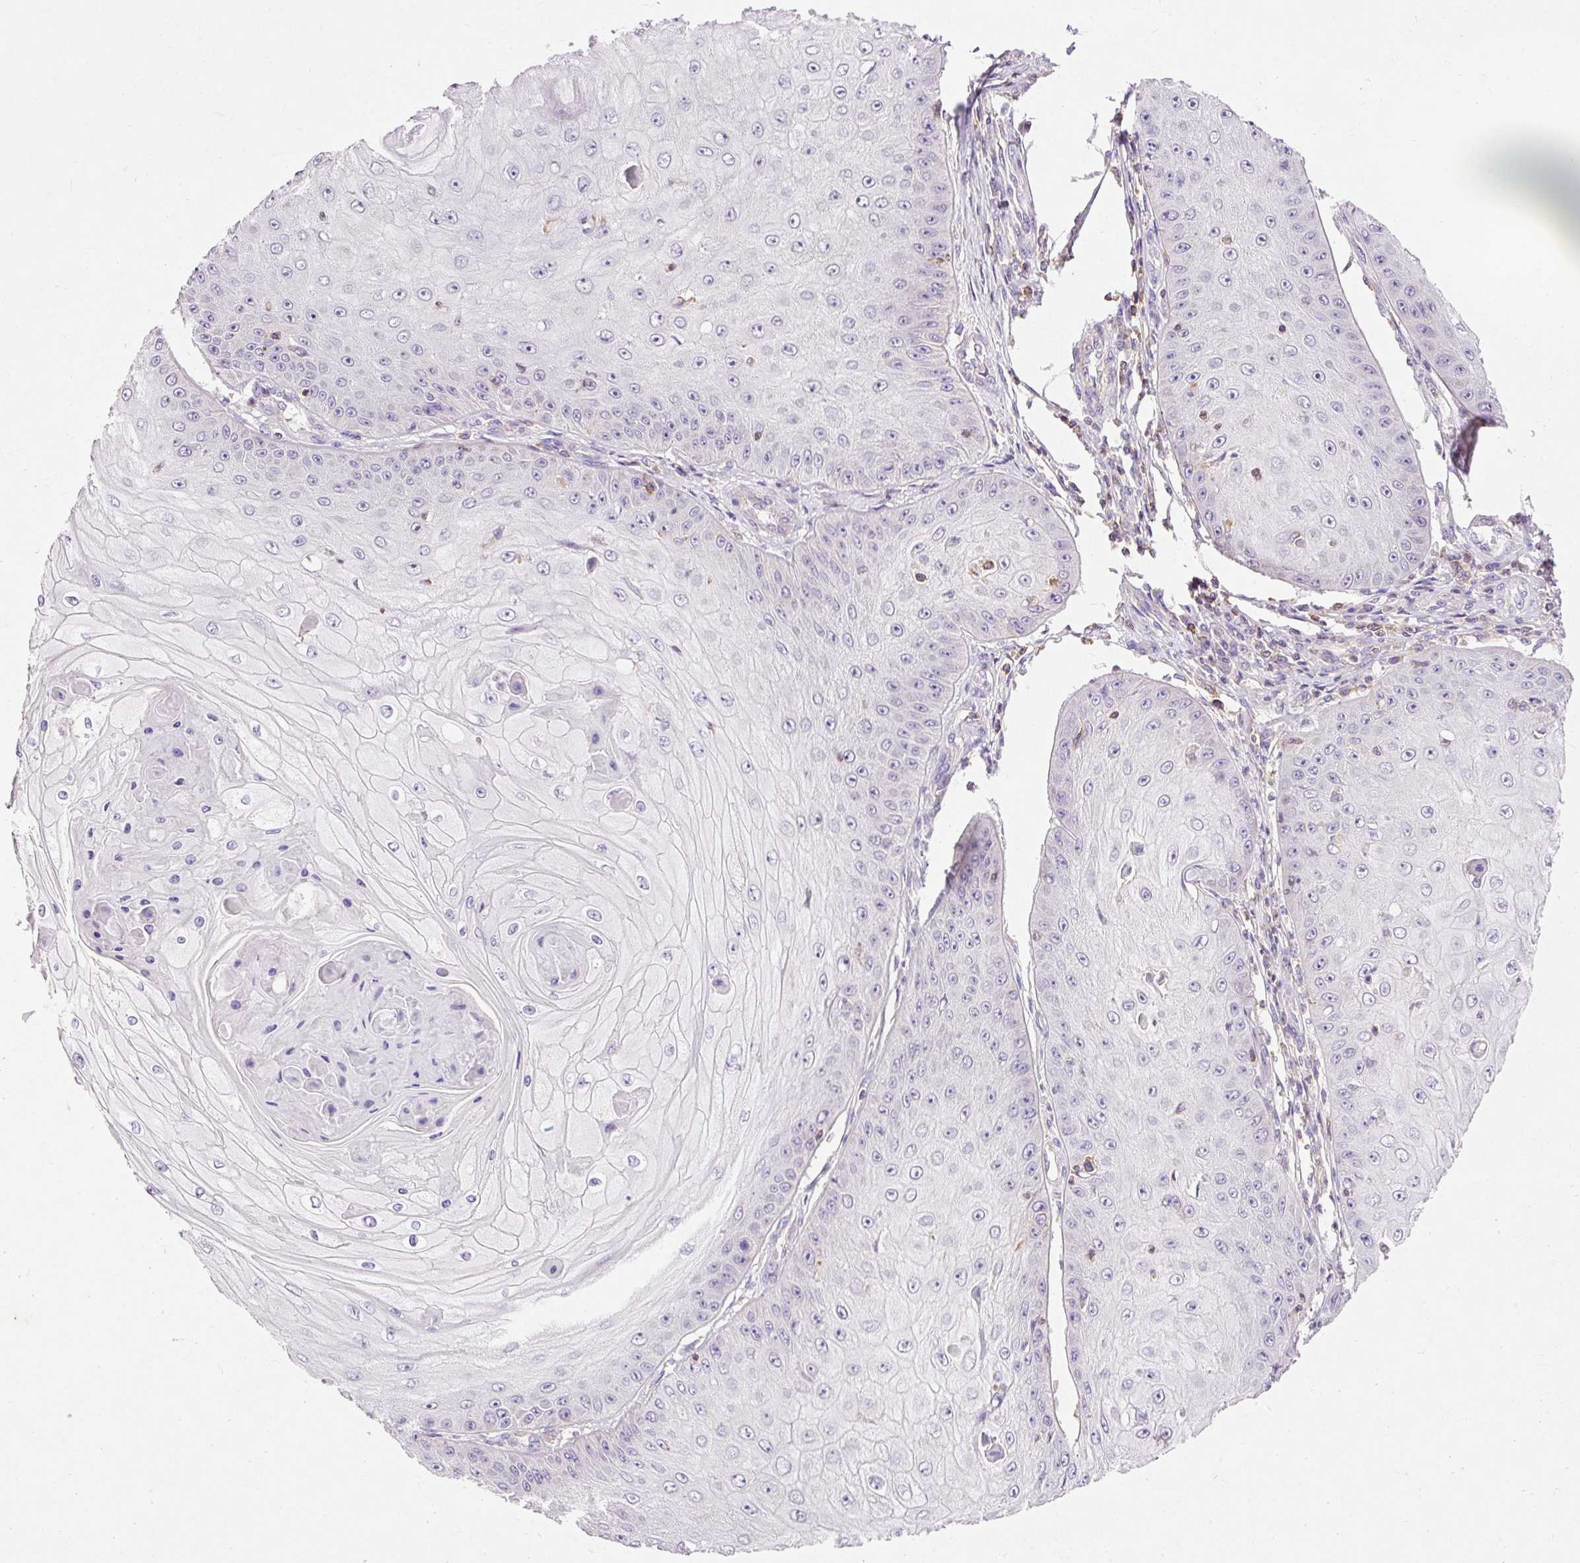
{"staining": {"intensity": "negative", "quantity": "none", "location": "none"}, "tissue": "skin cancer", "cell_type": "Tumor cells", "image_type": "cancer", "snomed": [{"axis": "morphology", "description": "Squamous cell carcinoma, NOS"}, {"axis": "topography", "description": "Skin"}], "caption": "Protein analysis of squamous cell carcinoma (skin) reveals no significant expression in tumor cells.", "gene": "IMMT", "patient": {"sex": "male", "age": 70}}